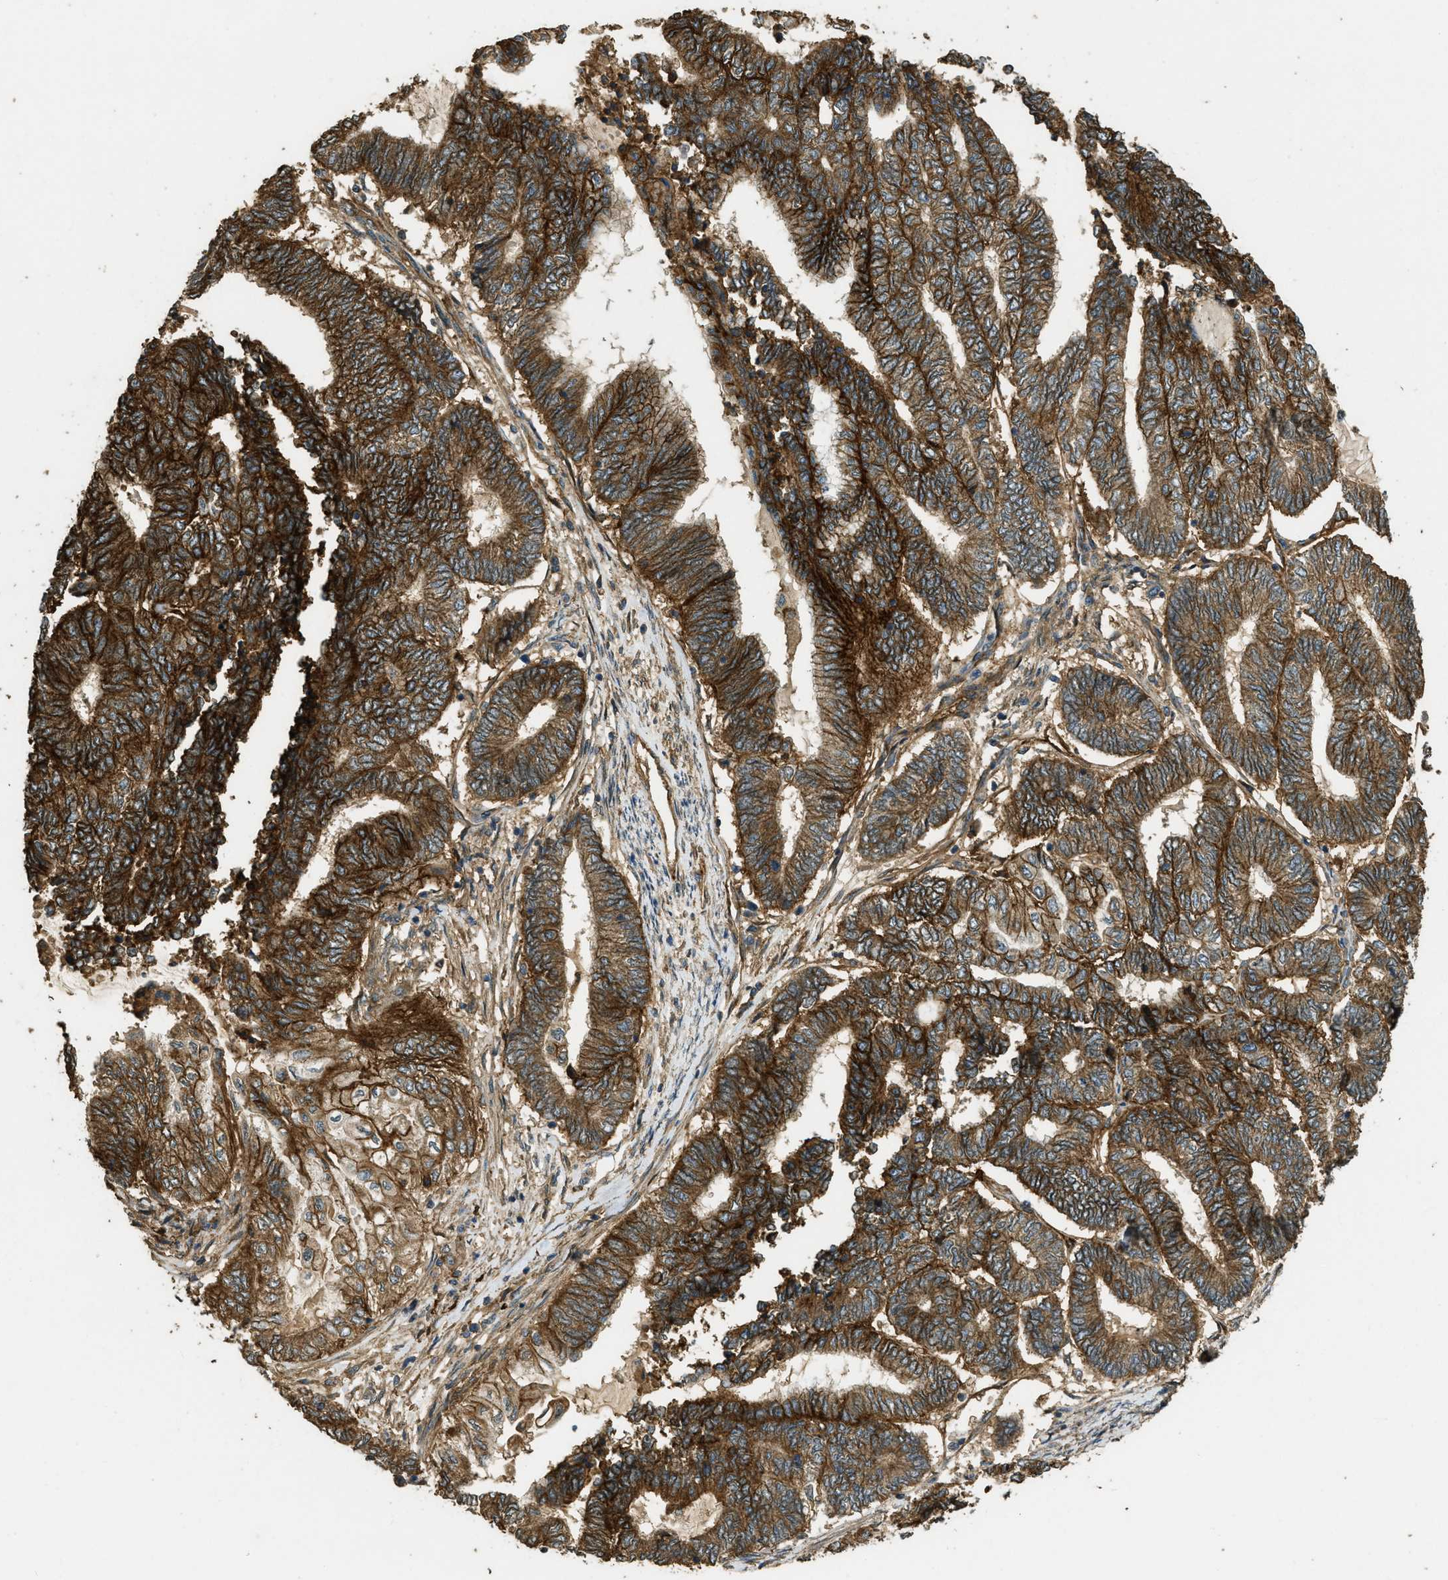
{"staining": {"intensity": "strong", "quantity": ">75%", "location": "cytoplasmic/membranous"}, "tissue": "endometrial cancer", "cell_type": "Tumor cells", "image_type": "cancer", "snomed": [{"axis": "morphology", "description": "Adenocarcinoma, NOS"}, {"axis": "topography", "description": "Uterus"}, {"axis": "topography", "description": "Endometrium"}], "caption": "IHC image of neoplastic tissue: endometrial cancer (adenocarcinoma) stained using immunohistochemistry demonstrates high levels of strong protein expression localized specifically in the cytoplasmic/membranous of tumor cells, appearing as a cytoplasmic/membranous brown color.", "gene": "CD276", "patient": {"sex": "female", "age": 70}}